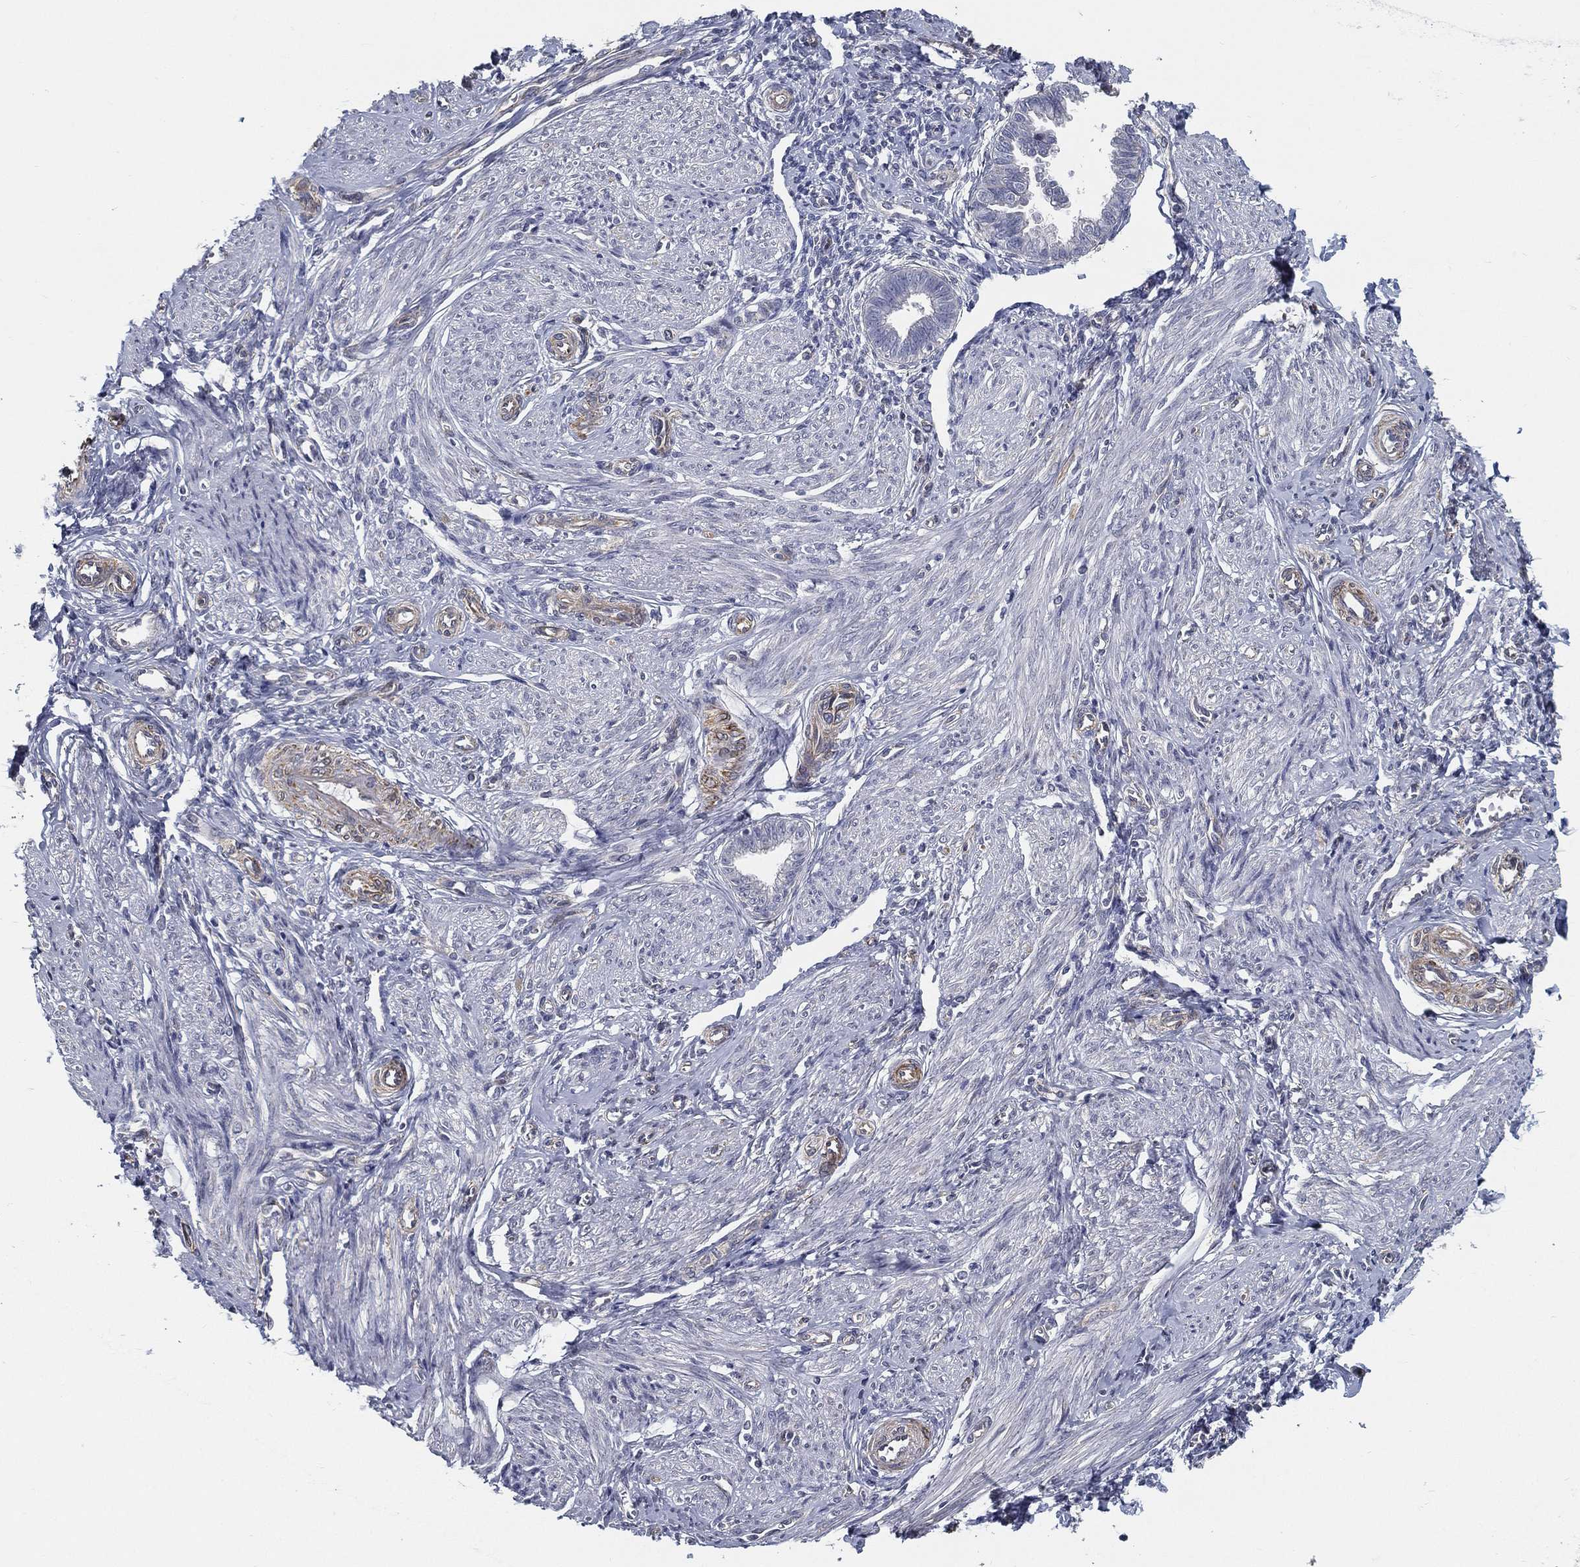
{"staining": {"intensity": "negative", "quantity": "none", "location": "none"}, "tissue": "endometrium", "cell_type": "Cells in endometrial stroma", "image_type": "normal", "snomed": [{"axis": "morphology", "description": "Normal tissue, NOS"}, {"axis": "topography", "description": "Cervix"}, {"axis": "topography", "description": "Endometrium"}], "caption": "Immunohistochemistry of benign human endometrium shows no staining in cells in endometrial stroma. Nuclei are stained in blue.", "gene": "LRRC56", "patient": {"sex": "female", "age": 37}}